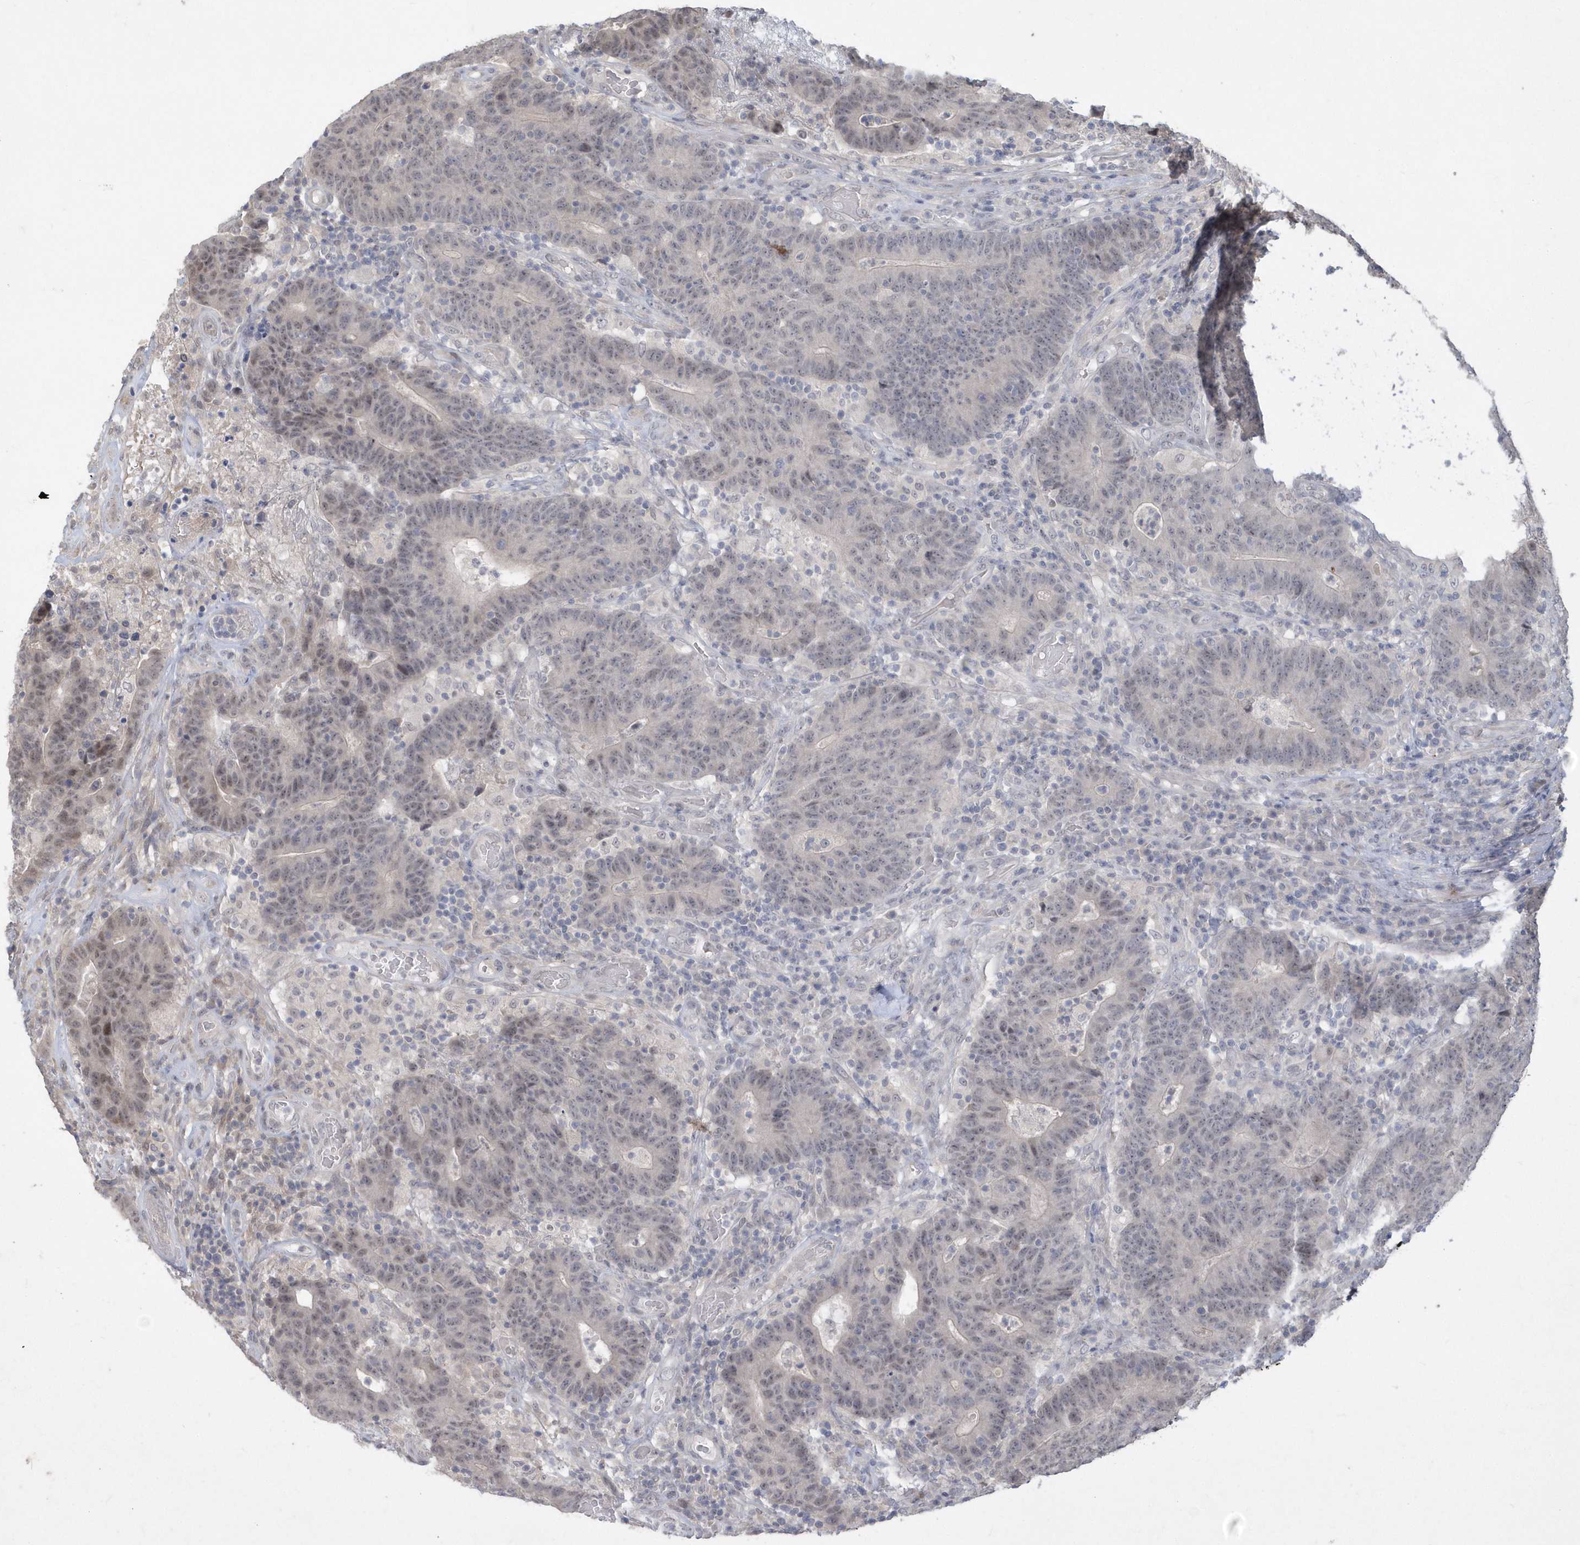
{"staining": {"intensity": "weak", "quantity": "25%-75%", "location": "nuclear"}, "tissue": "colorectal cancer", "cell_type": "Tumor cells", "image_type": "cancer", "snomed": [{"axis": "morphology", "description": "Normal tissue, NOS"}, {"axis": "morphology", "description": "Adenocarcinoma, NOS"}, {"axis": "topography", "description": "Colon"}], "caption": "The histopathology image displays staining of colorectal adenocarcinoma, revealing weak nuclear protein positivity (brown color) within tumor cells.", "gene": "TSPEAR", "patient": {"sex": "female", "age": 75}}